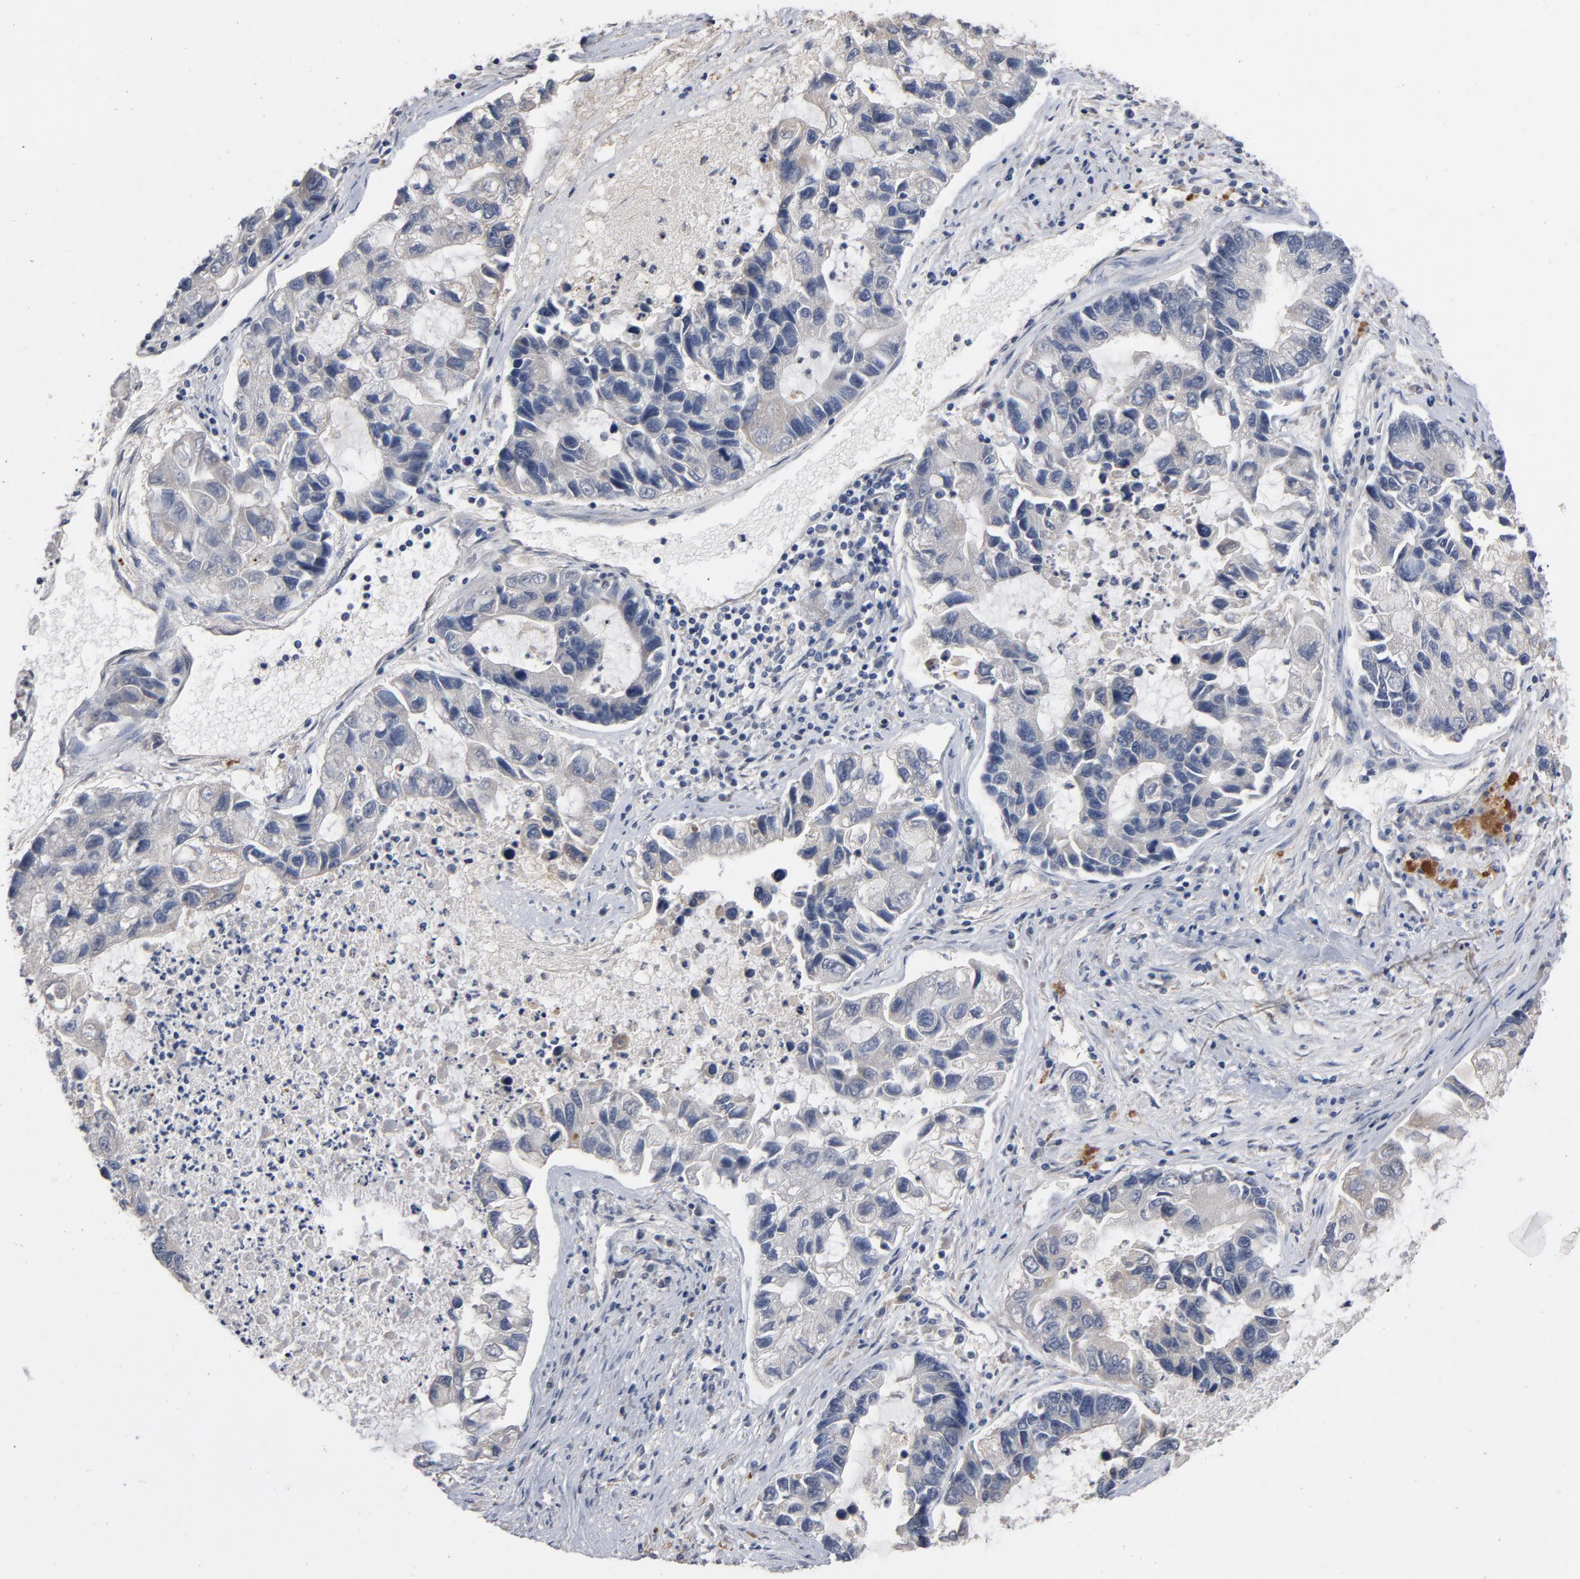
{"staining": {"intensity": "weak", "quantity": "<25%", "location": "cytoplasmic/membranous"}, "tissue": "lung cancer", "cell_type": "Tumor cells", "image_type": "cancer", "snomed": [{"axis": "morphology", "description": "Adenocarcinoma, NOS"}, {"axis": "topography", "description": "Lung"}], "caption": "IHC histopathology image of lung cancer (adenocarcinoma) stained for a protein (brown), which shows no expression in tumor cells.", "gene": "CCDC134", "patient": {"sex": "female", "age": 51}}